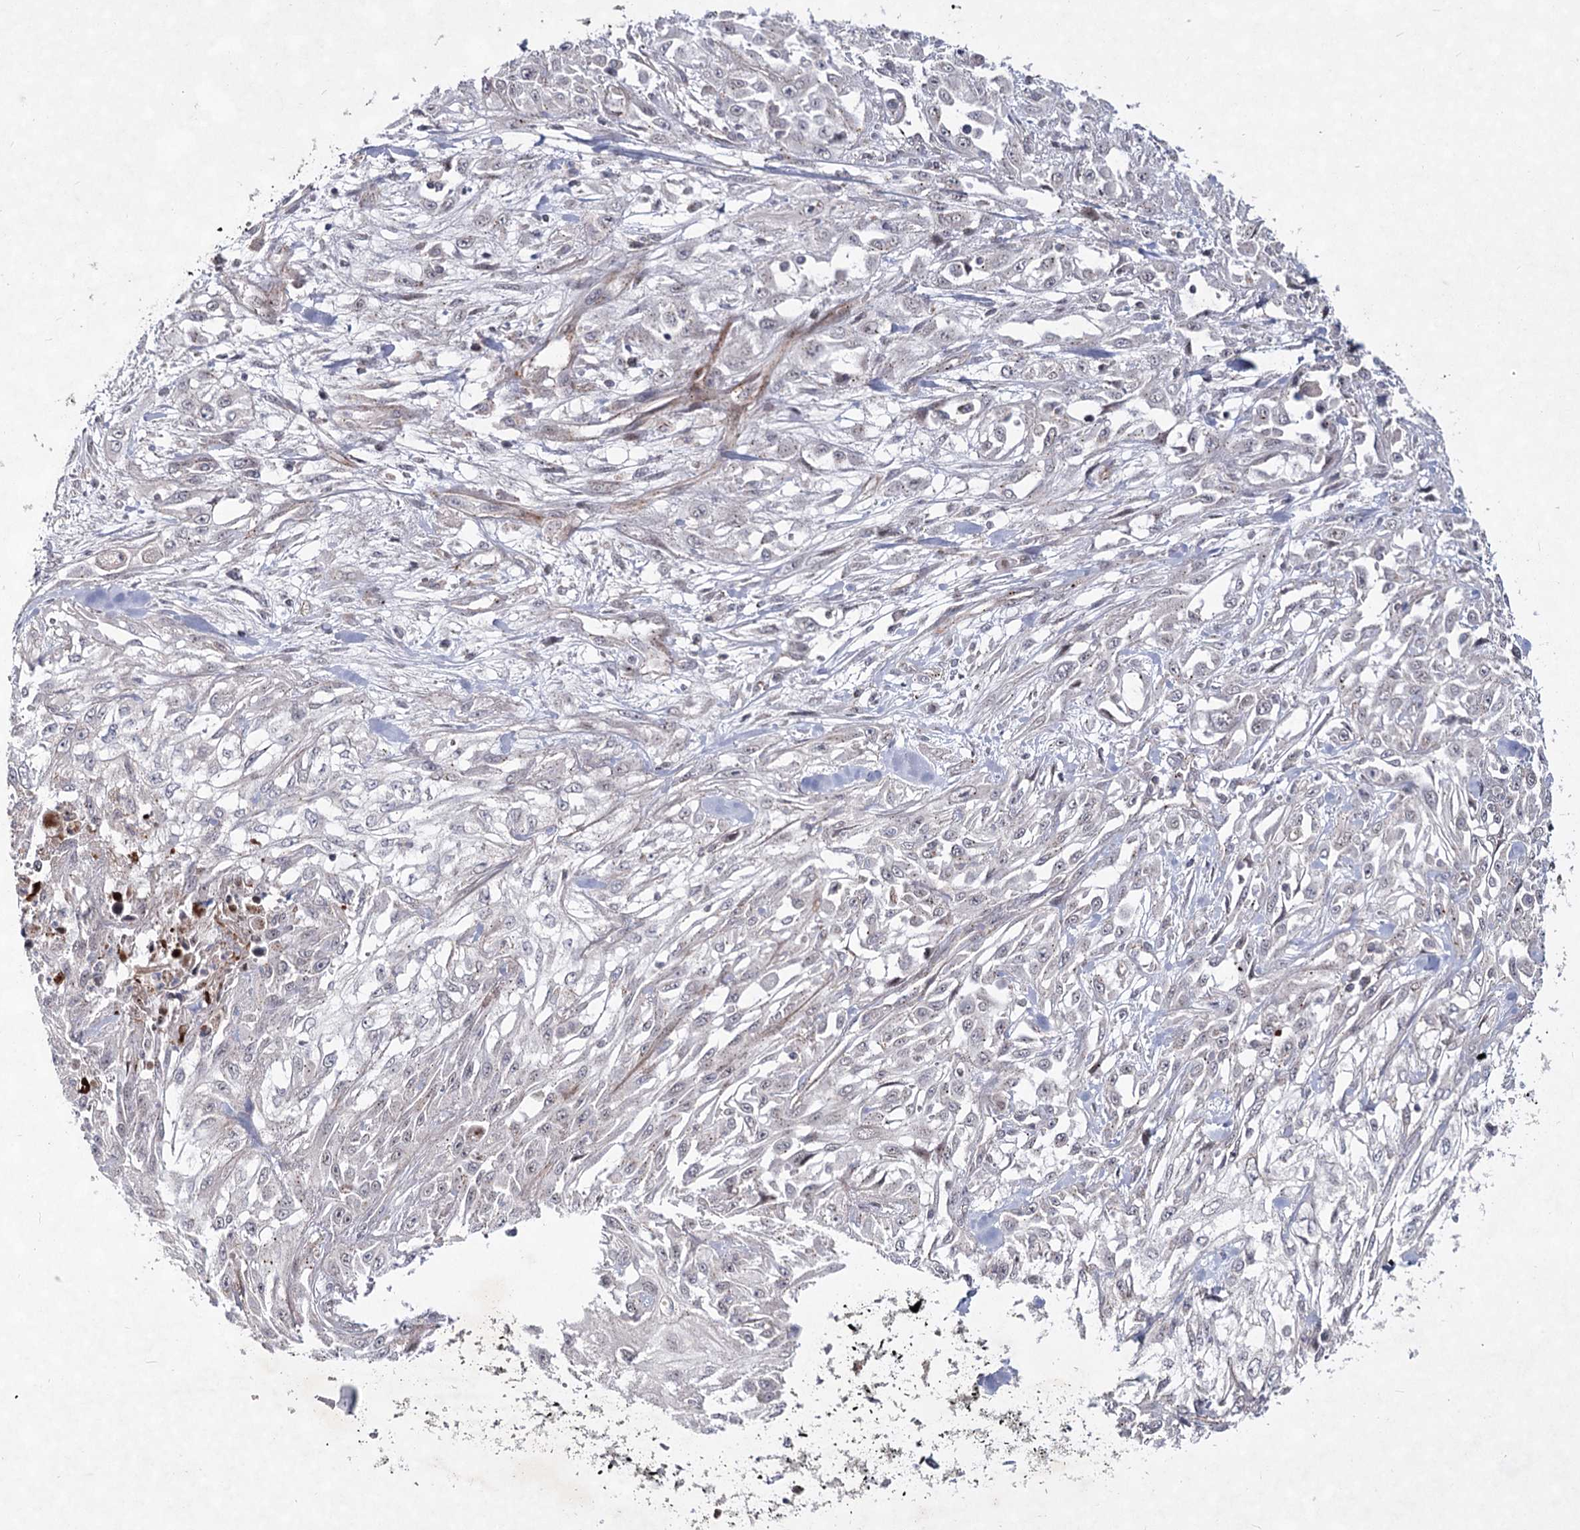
{"staining": {"intensity": "negative", "quantity": "none", "location": "none"}, "tissue": "skin cancer", "cell_type": "Tumor cells", "image_type": "cancer", "snomed": [{"axis": "morphology", "description": "Squamous cell carcinoma, NOS"}, {"axis": "morphology", "description": "Squamous cell carcinoma, metastatic, NOS"}, {"axis": "topography", "description": "Skin"}, {"axis": "topography", "description": "Lymph node"}], "caption": "Immunohistochemical staining of human squamous cell carcinoma (skin) demonstrates no significant staining in tumor cells.", "gene": "ATL2", "patient": {"sex": "male", "age": 75}}